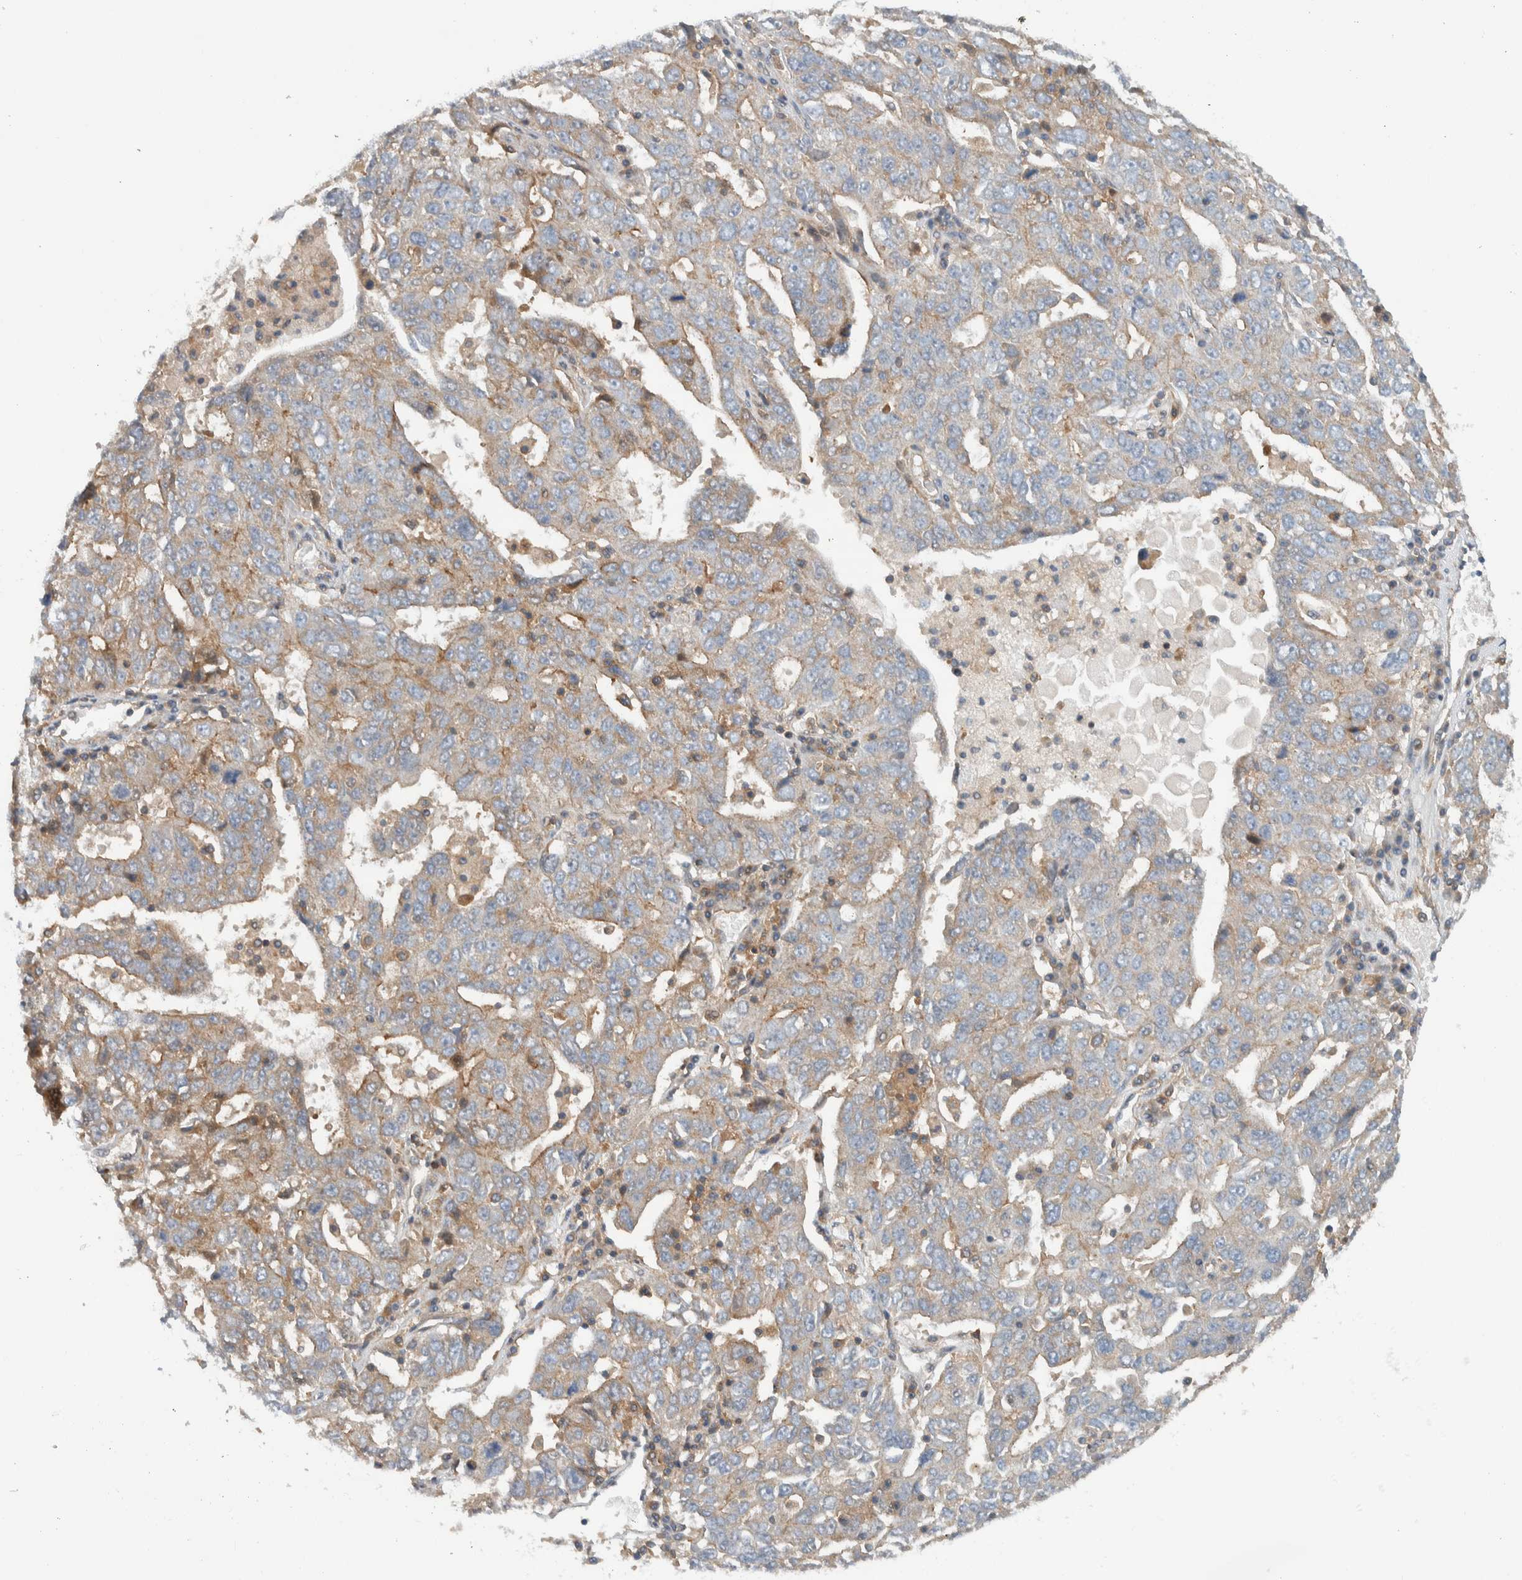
{"staining": {"intensity": "weak", "quantity": "<25%", "location": "cytoplasmic/membranous"}, "tissue": "ovarian cancer", "cell_type": "Tumor cells", "image_type": "cancer", "snomed": [{"axis": "morphology", "description": "Carcinoma, endometroid"}, {"axis": "topography", "description": "Ovary"}], "caption": "A high-resolution image shows immunohistochemistry (IHC) staining of ovarian cancer, which demonstrates no significant staining in tumor cells. (DAB IHC with hematoxylin counter stain).", "gene": "MPRIP", "patient": {"sex": "female", "age": 62}}